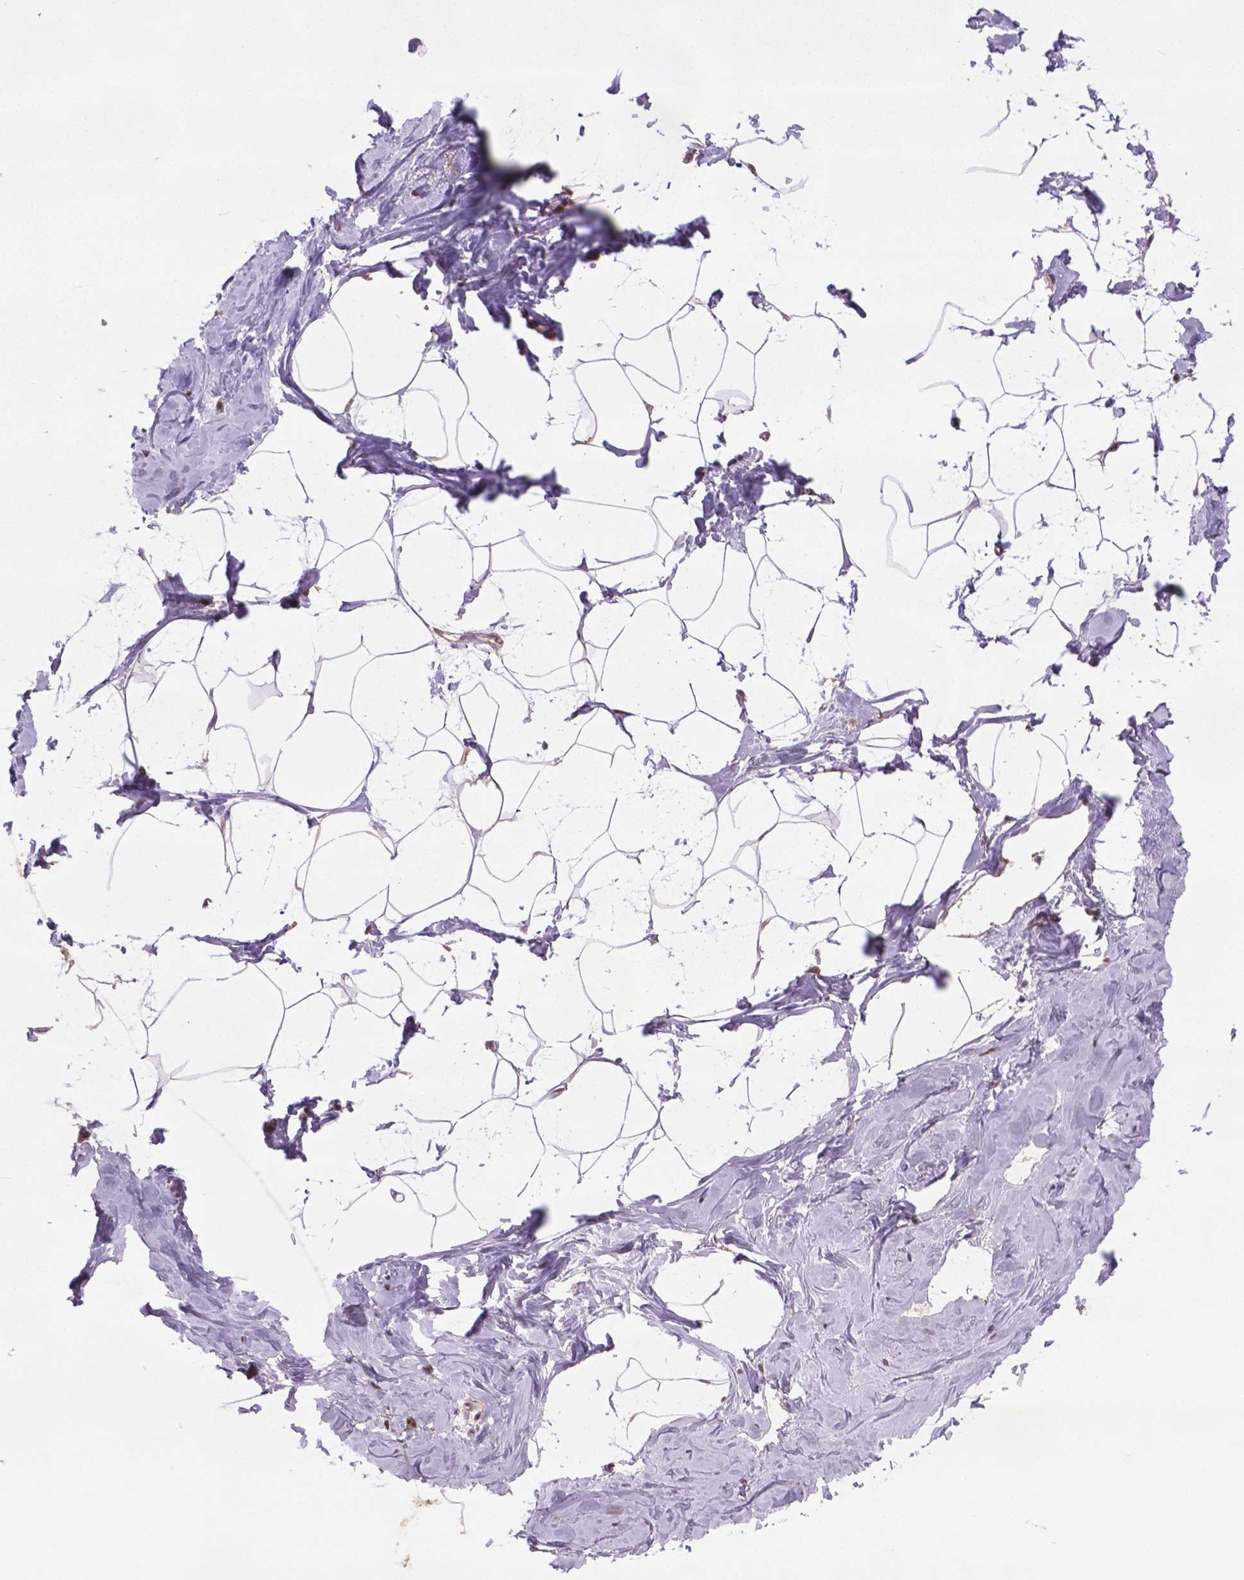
{"staining": {"intensity": "moderate", "quantity": "<25%", "location": "nuclear"}, "tissue": "breast", "cell_type": "Adipocytes", "image_type": "normal", "snomed": [{"axis": "morphology", "description": "Normal tissue, NOS"}, {"axis": "topography", "description": "Breast"}], "caption": "Normal breast was stained to show a protein in brown. There is low levels of moderate nuclear staining in about <25% of adipocytes. The staining is performed using DAB (3,3'-diaminobenzidine) brown chromogen to label protein expression. The nuclei are counter-stained blue using hematoxylin.", "gene": "PLIN3", "patient": {"sex": "female", "age": 32}}